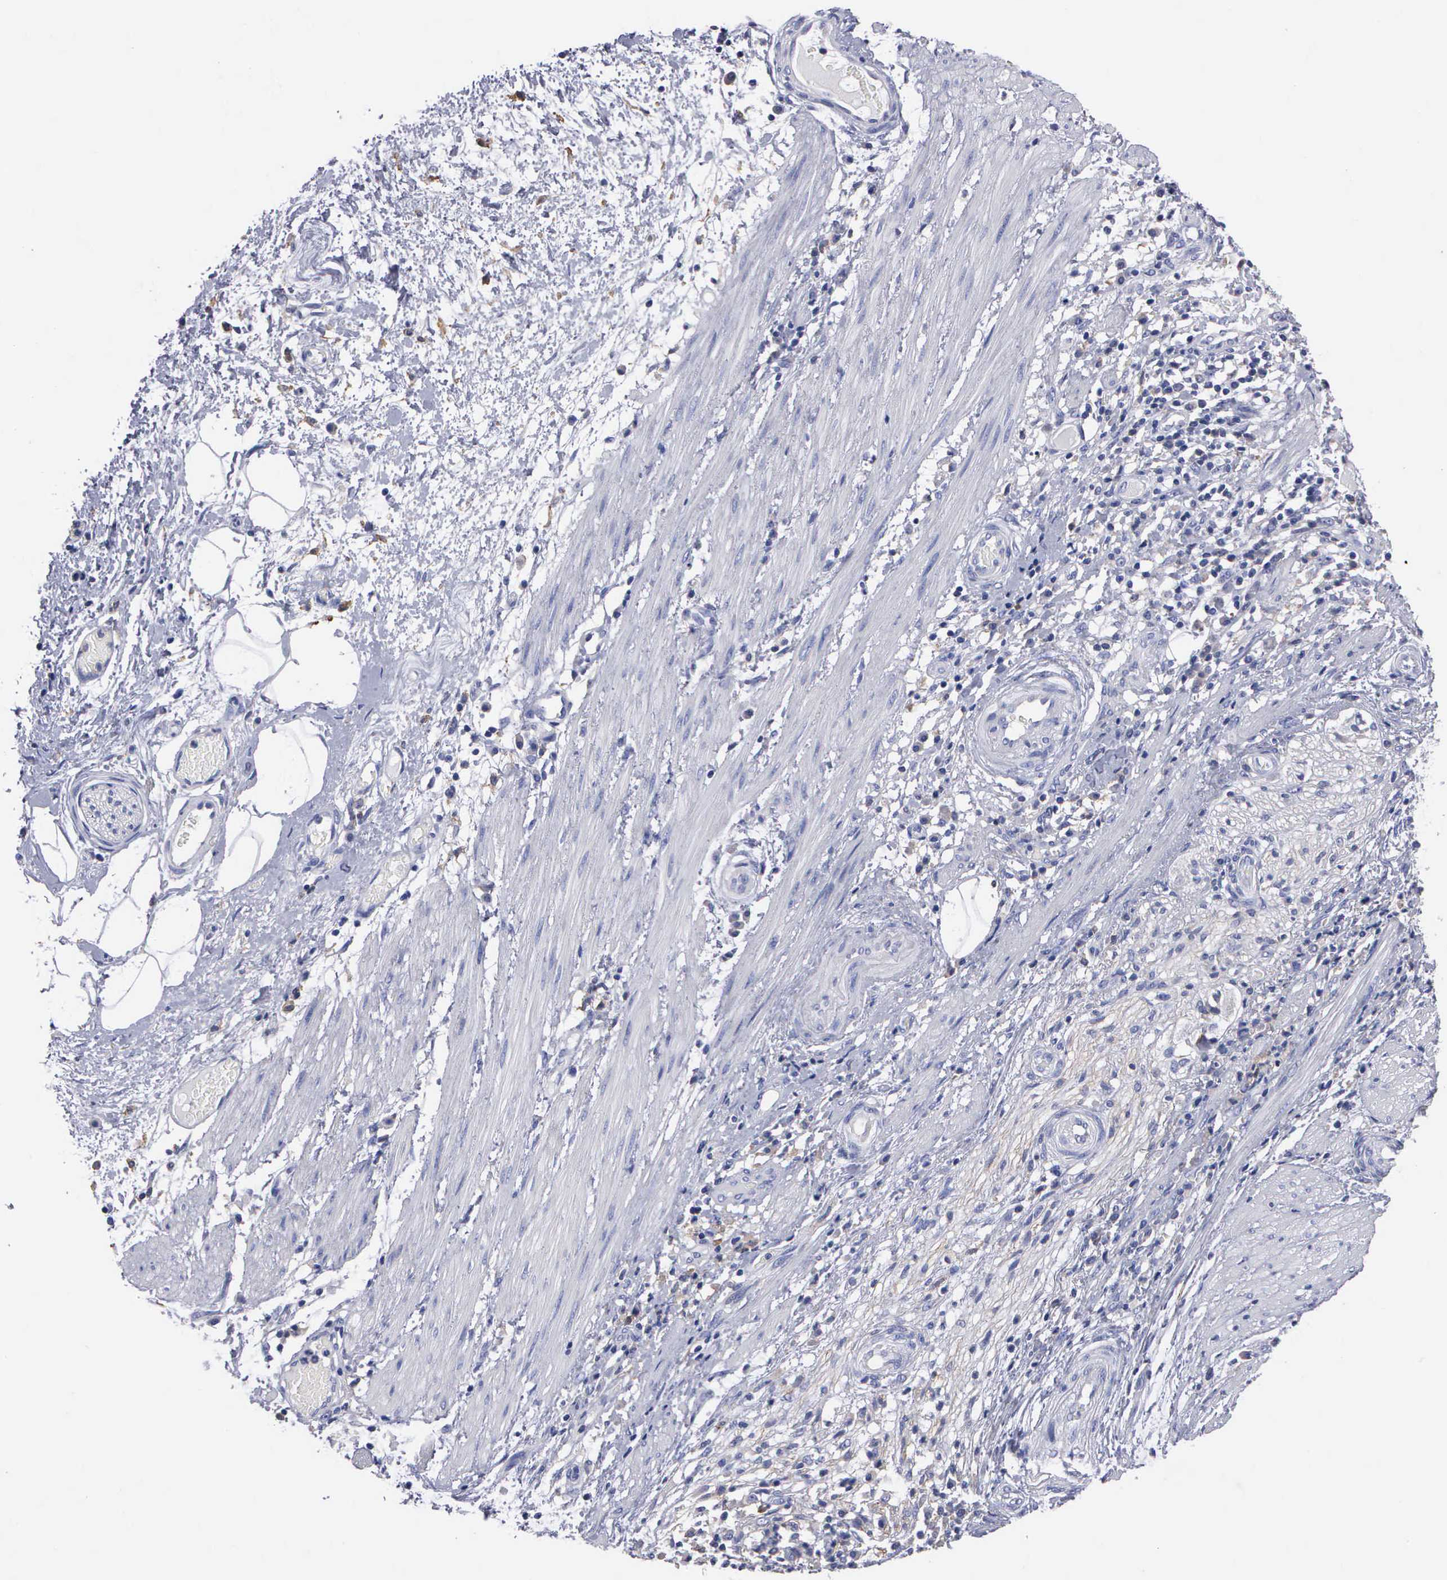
{"staining": {"intensity": "negative", "quantity": "none", "location": "none"}, "tissue": "stomach cancer", "cell_type": "Tumor cells", "image_type": "cancer", "snomed": [{"axis": "morphology", "description": "Adenocarcinoma, NOS"}, {"axis": "topography", "description": "Stomach, lower"}], "caption": "The micrograph displays no significant staining in tumor cells of adenocarcinoma (stomach).", "gene": "PTGS2", "patient": {"sex": "female", "age": 86}}